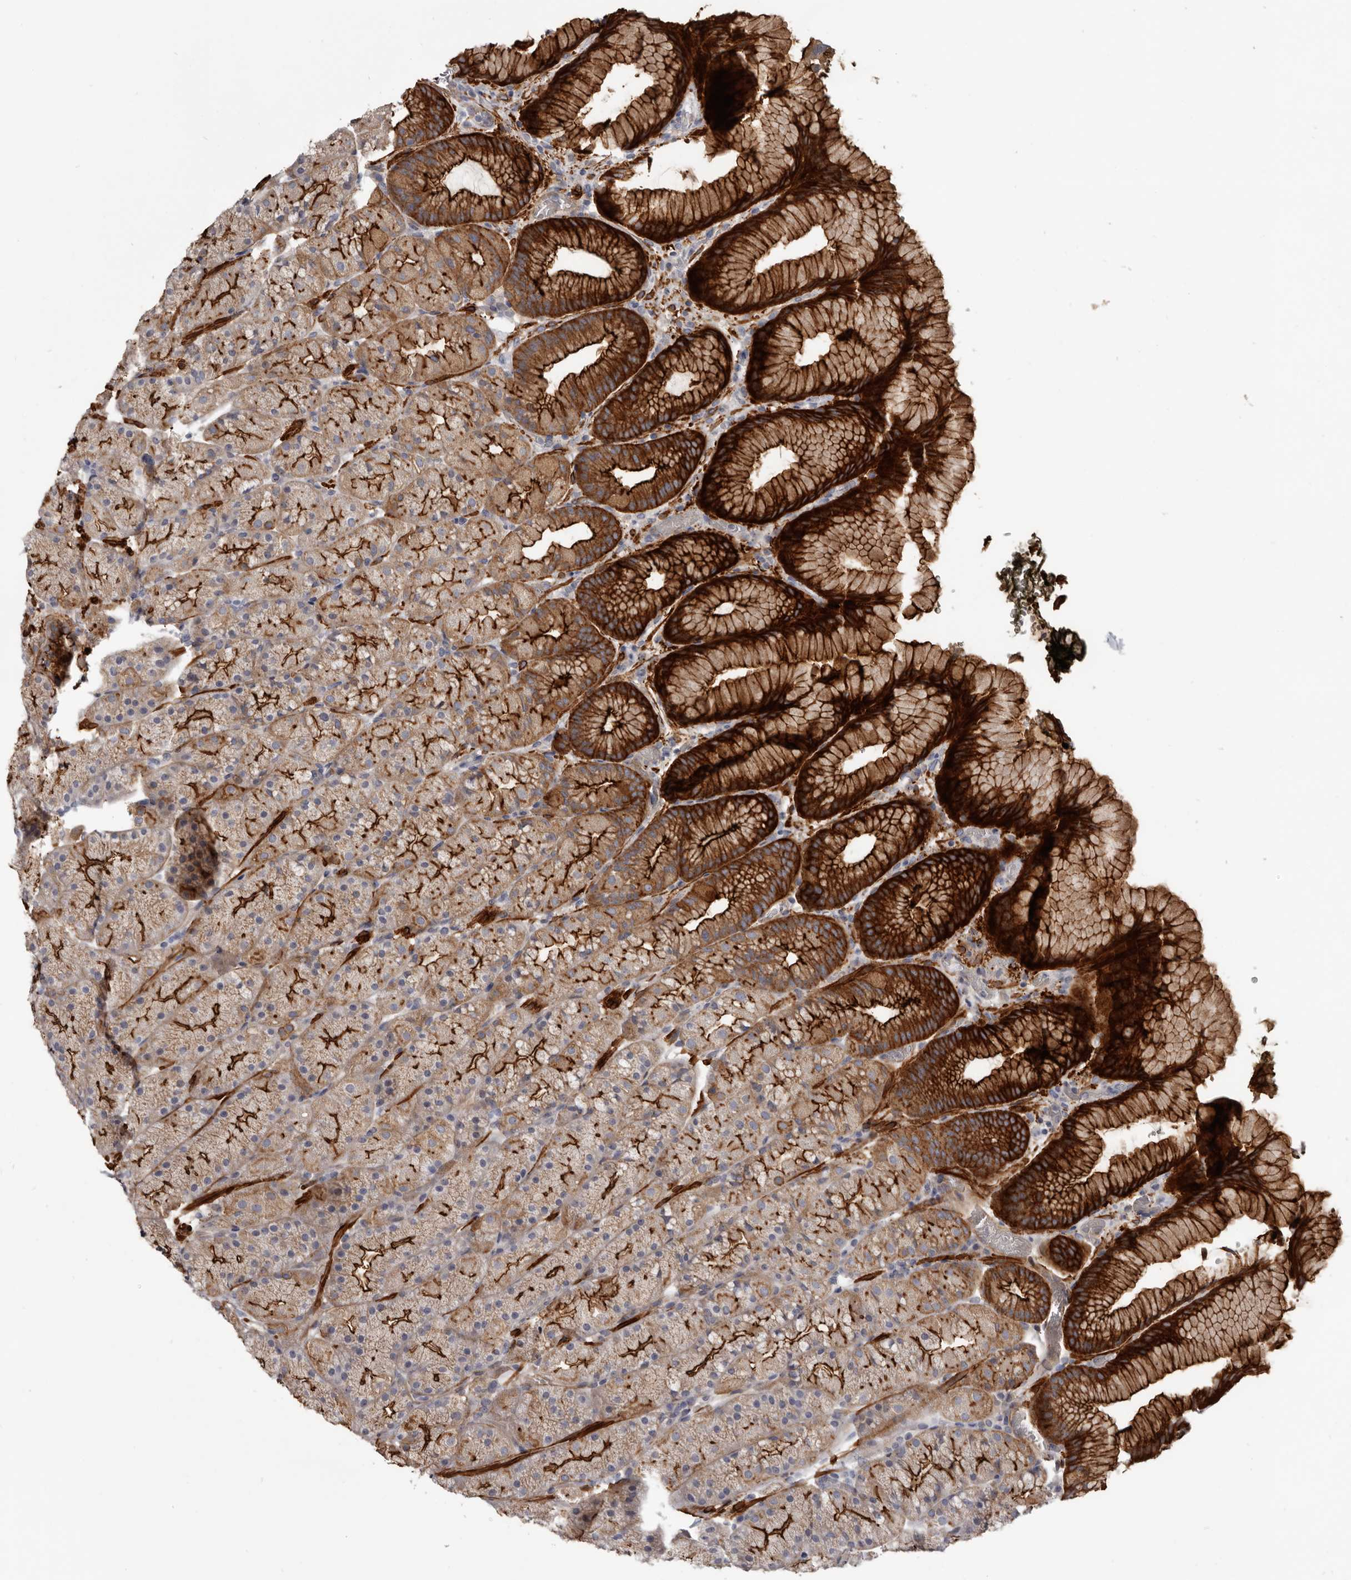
{"staining": {"intensity": "strong", "quantity": "25%-75%", "location": "cytoplasmic/membranous"}, "tissue": "stomach", "cell_type": "Glandular cells", "image_type": "normal", "snomed": [{"axis": "morphology", "description": "Normal tissue, NOS"}, {"axis": "topography", "description": "Stomach, upper"}, {"axis": "topography", "description": "Stomach"}], "caption": "Immunohistochemical staining of unremarkable stomach demonstrates high levels of strong cytoplasmic/membranous positivity in about 25%-75% of glandular cells.", "gene": "CGN", "patient": {"sex": "male", "age": 48}}